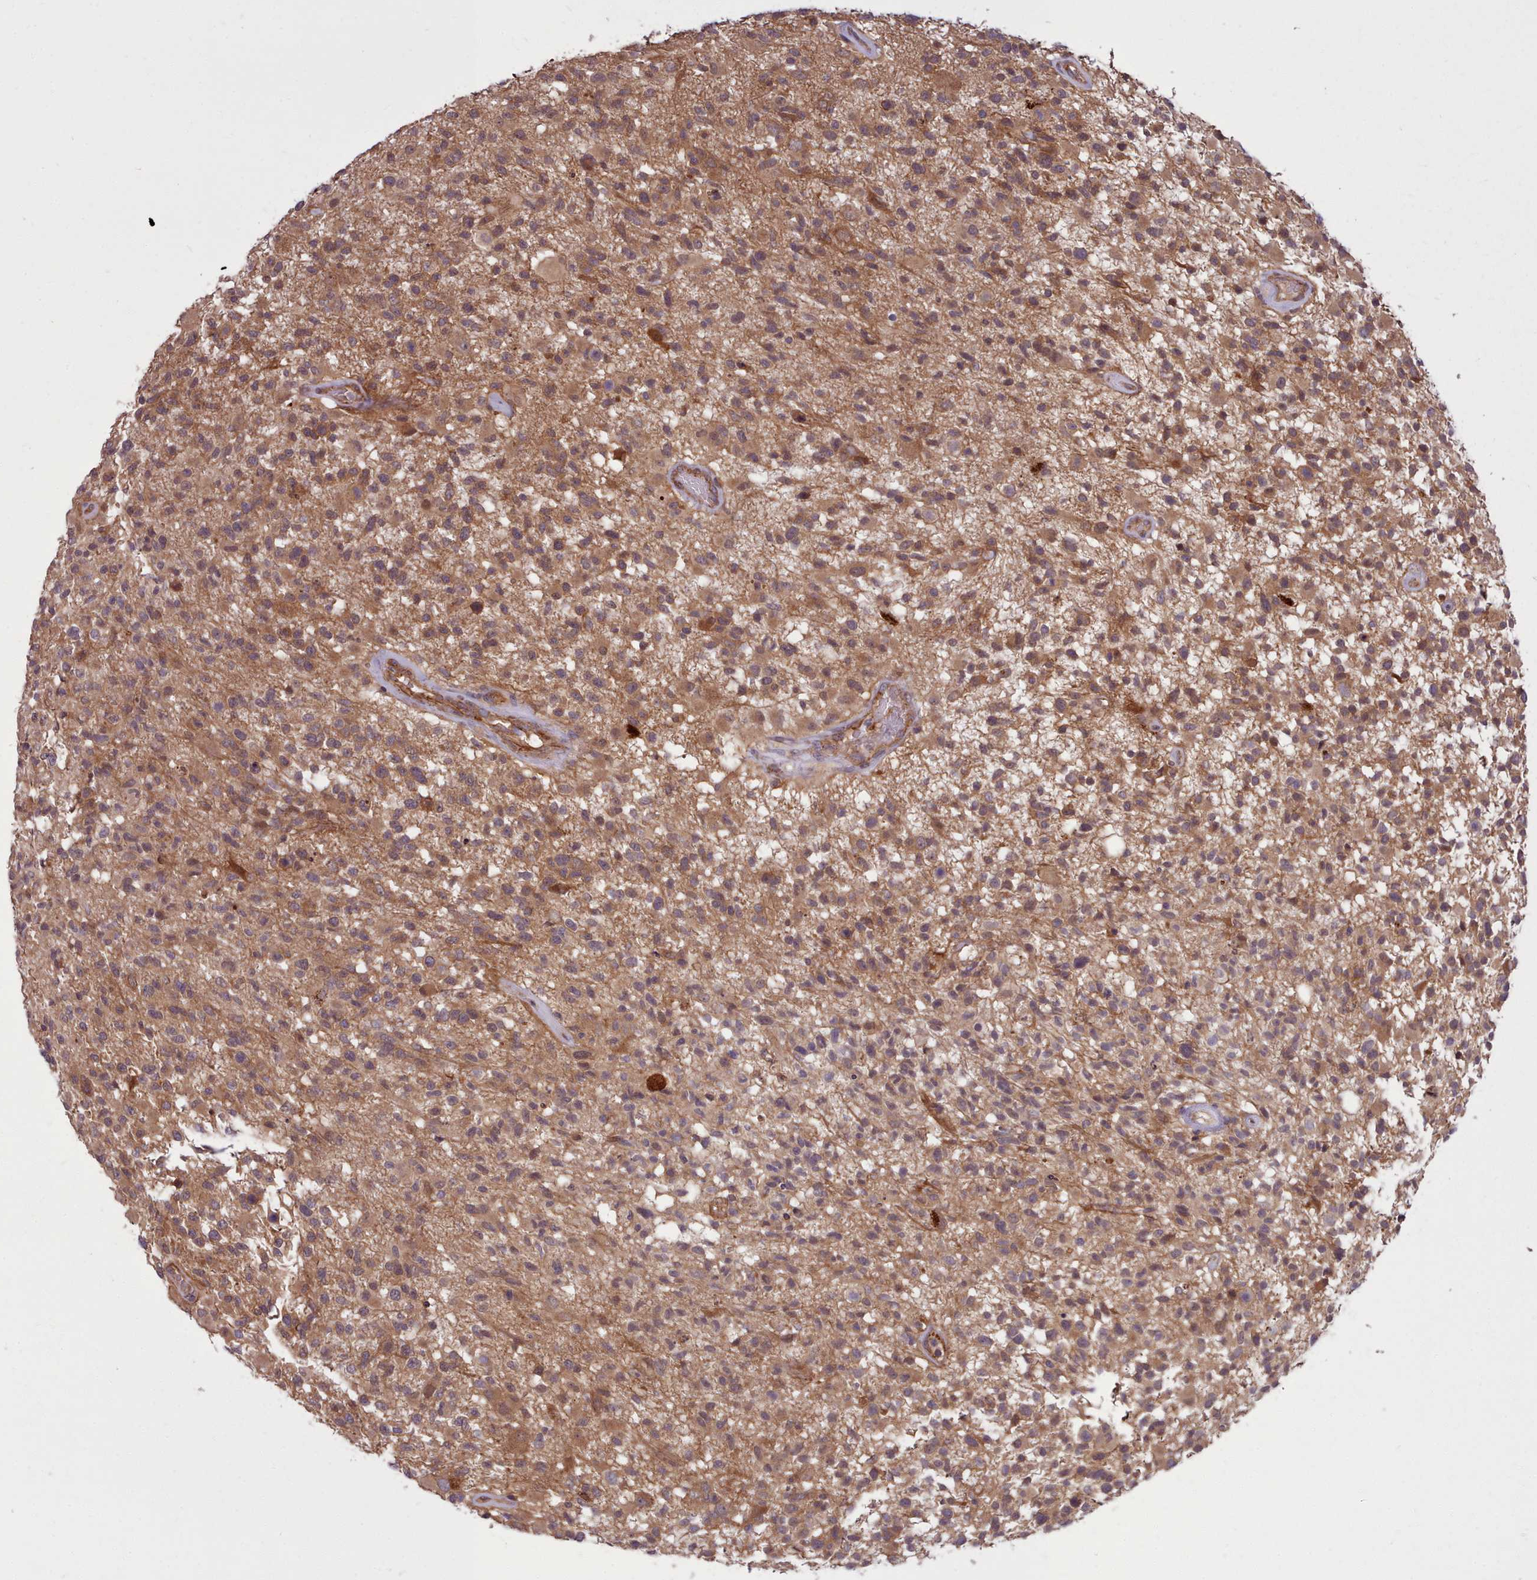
{"staining": {"intensity": "moderate", "quantity": ">75%", "location": "cytoplasmic/membranous"}, "tissue": "glioma", "cell_type": "Tumor cells", "image_type": "cancer", "snomed": [{"axis": "morphology", "description": "Glioma, malignant, High grade"}, {"axis": "morphology", "description": "Glioblastoma, NOS"}, {"axis": "topography", "description": "Brain"}], "caption": "An image of human glioblastoma stained for a protein displays moderate cytoplasmic/membranous brown staining in tumor cells. Ihc stains the protein of interest in brown and the nuclei are stained blue.", "gene": "STUB1", "patient": {"sex": "male", "age": 60}}